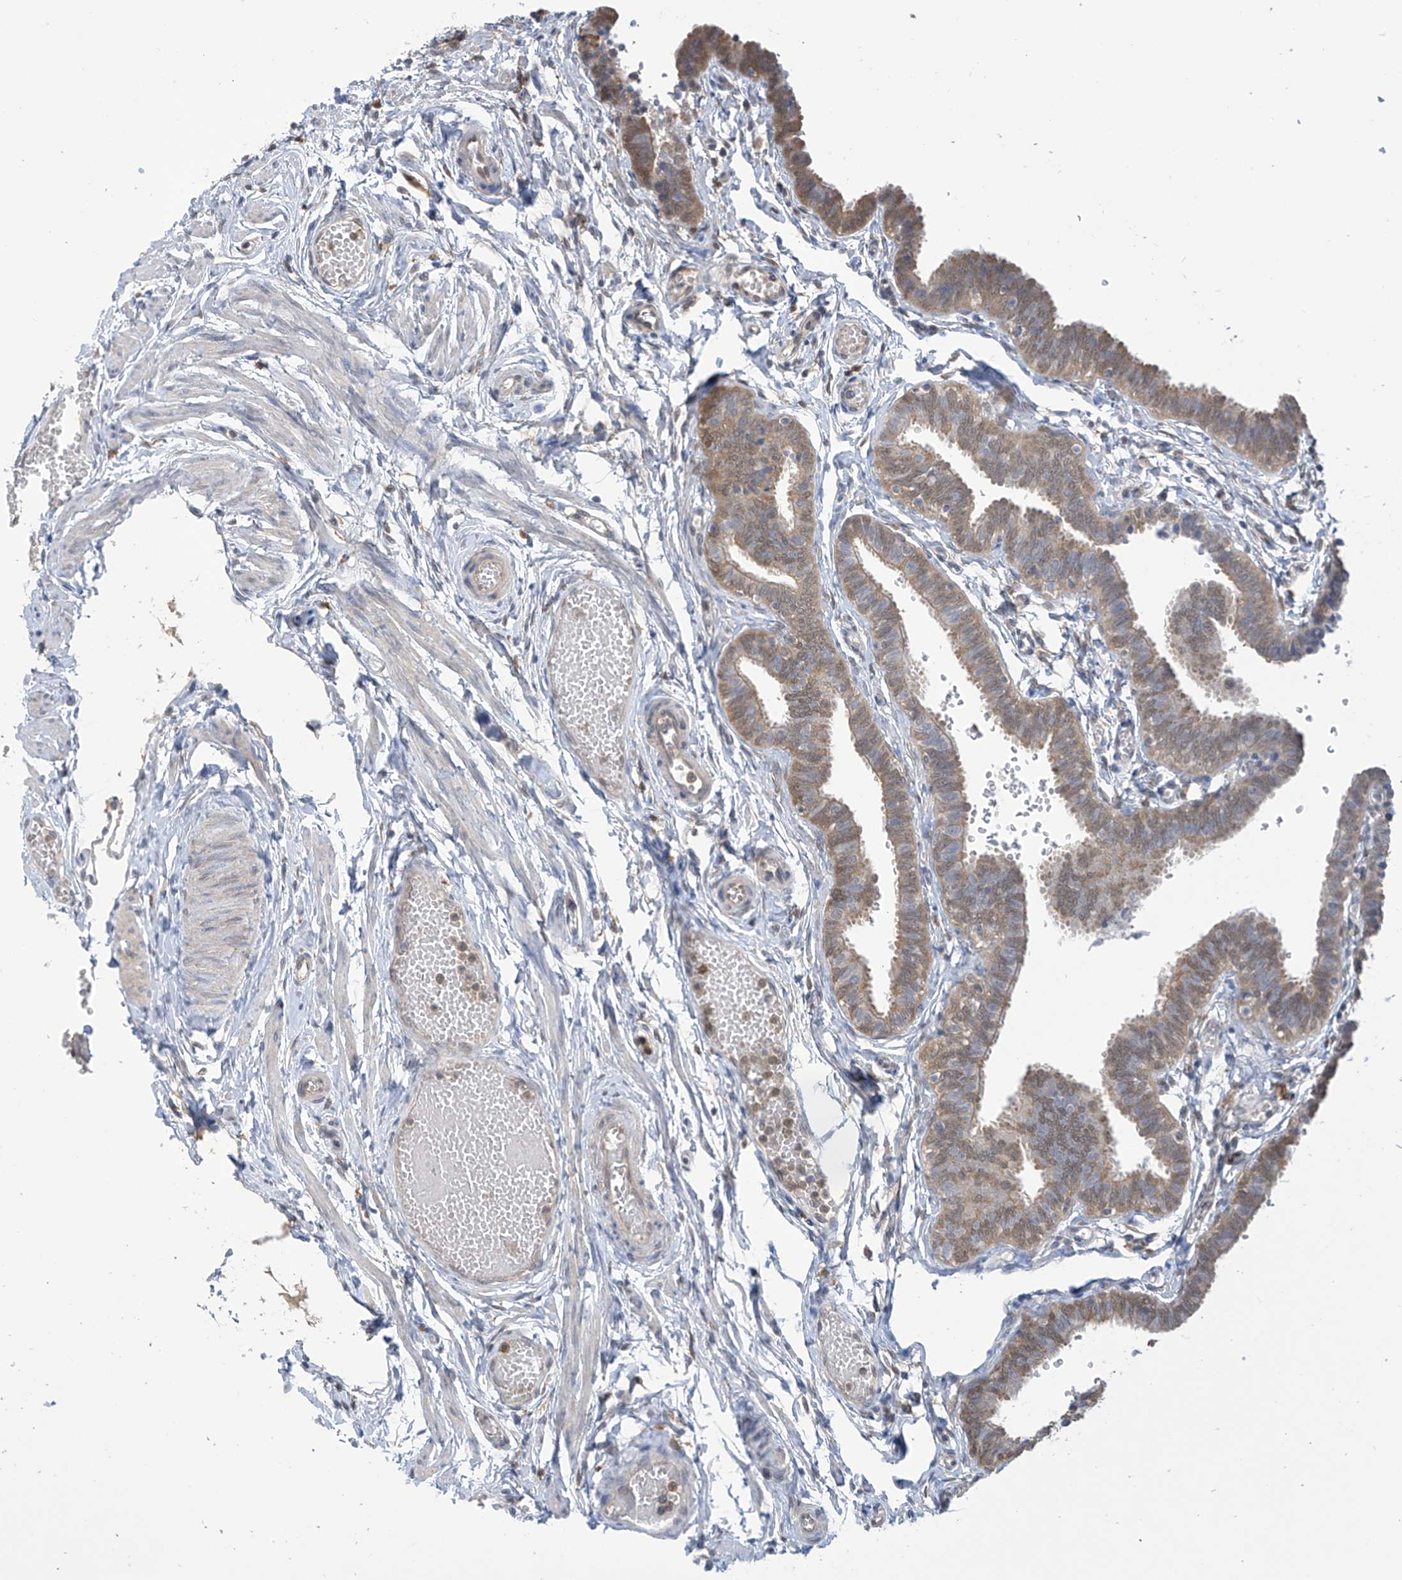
{"staining": {"intensity": "moderate", "quantity": "25%-75%", "location": "cytoplasmic/membranous,nuclear"}, "tissue": "fallopian tube", "cell_type": "Glandular cells", "image_type": "normal", "snomed": [{"axis": "morphology", "description": "Normal tissue, NOS"}, {"axis": "topography", "description": "Fallopian tube"}, {"axis": "topography", "description": "Ovary"}], "caption": "DAB immunohistochemical staining of benign fallopian tube reveals moderate cytoplasmic/membranous,nuclear protein staining in about 25%-75% of glandular cells. Ihc stains the protein of interest in brown and the nuclei are stained blue.", "gene": "IDH1", "patient": {"sex": "female", "age": 23}}